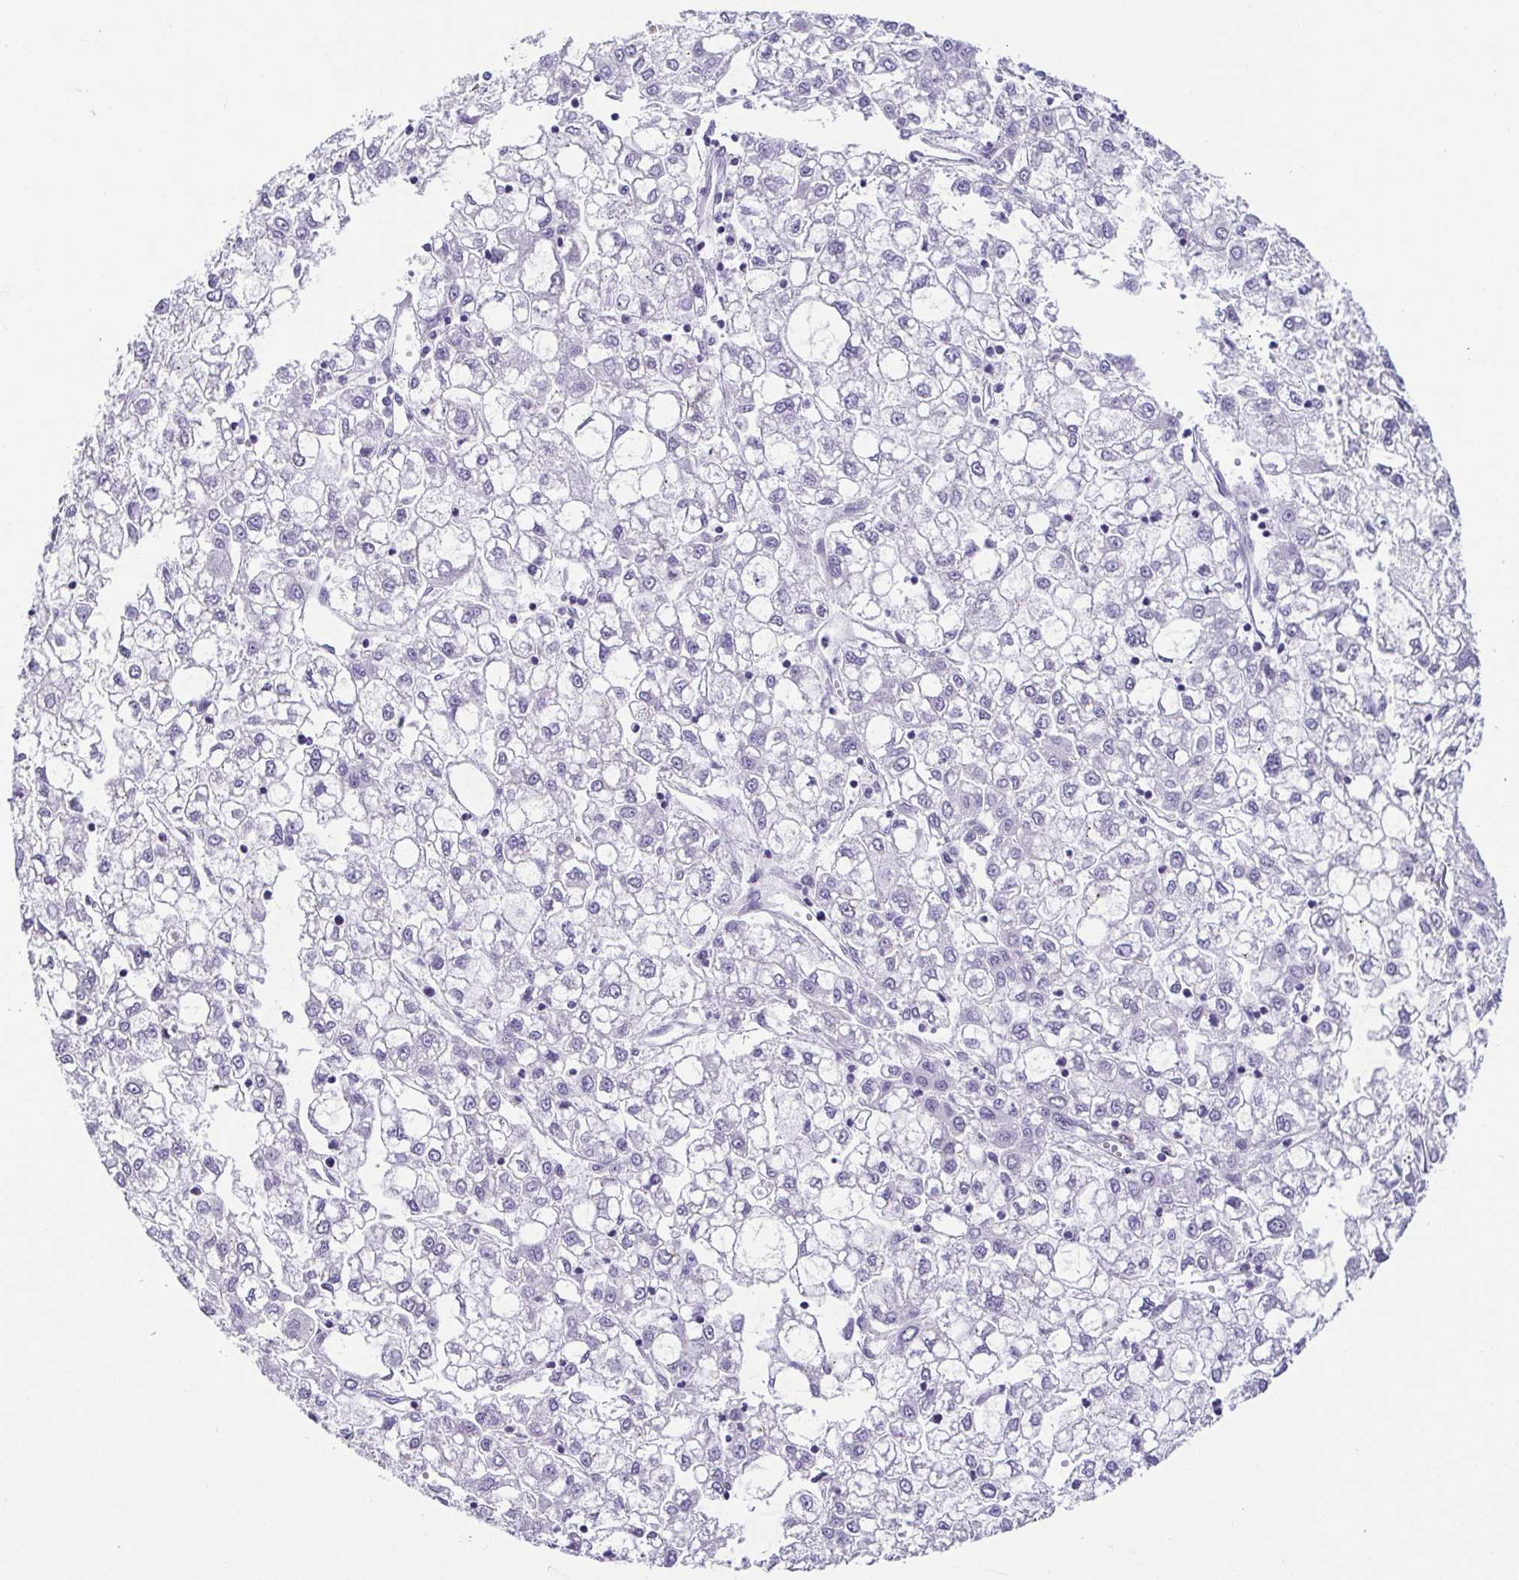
{"staining": {"intensity": "negative", "quantity": "none", "location": "none"}, "tissue": "liver cancer", "cell_type": "Tumor cells", "image_type": "cancer", "snomed": [{"axis": "morphology", "description": "Carcinoma, Hepatocellular, NOS"}, {"axis": "topography", "description": "Liver"}], "caption": "Liver cancer (hepatocellular carcinoma) was stained to show a protein in brown. There is no significant staining in tumor cells.", "gene": "TCF3", "patient": {"sex": "male", "age": 40}}